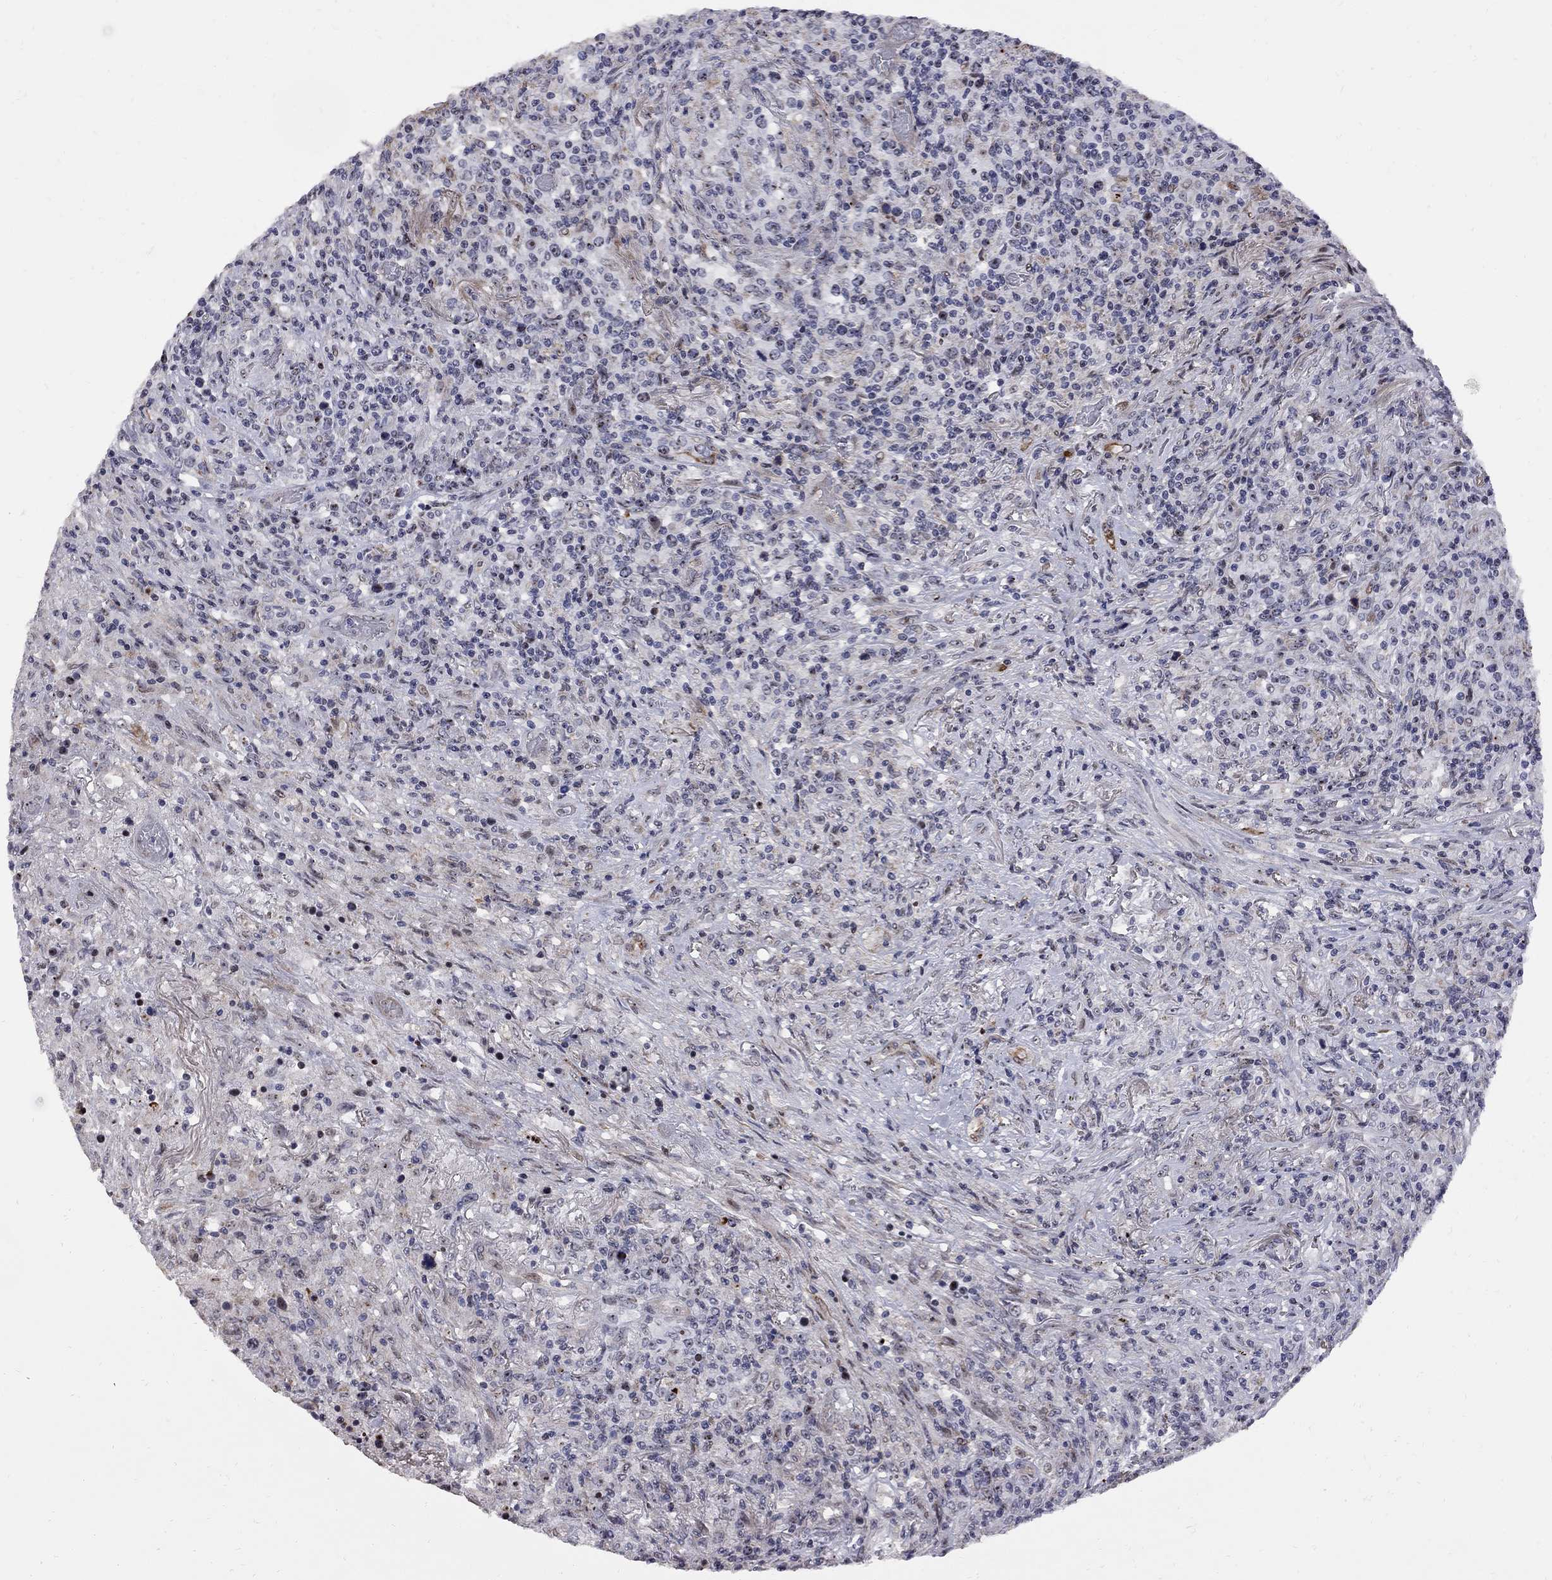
{"staining": {"intensity": "negative", "quantity": "none", "location": "none"}, "tissue": "lymphoma", "cell_type": "Tumor cells", "image_type": "cancer", "snomed": [{"axis": "morphology", "description": "Malignant lymphoma, non-Hodgkin's type, High grade"}, {"axis": "topography", "description": "Lung"}], "caption": "Immunohistochemistry image of neoplastic tissue: human lymphoma stained with DAB (3,3'-diaminobenzidine) demonstrates no significant protein expression in tumor cells.", "gene": "DHX33", "patient": {"sex": "male", "age": 79}}